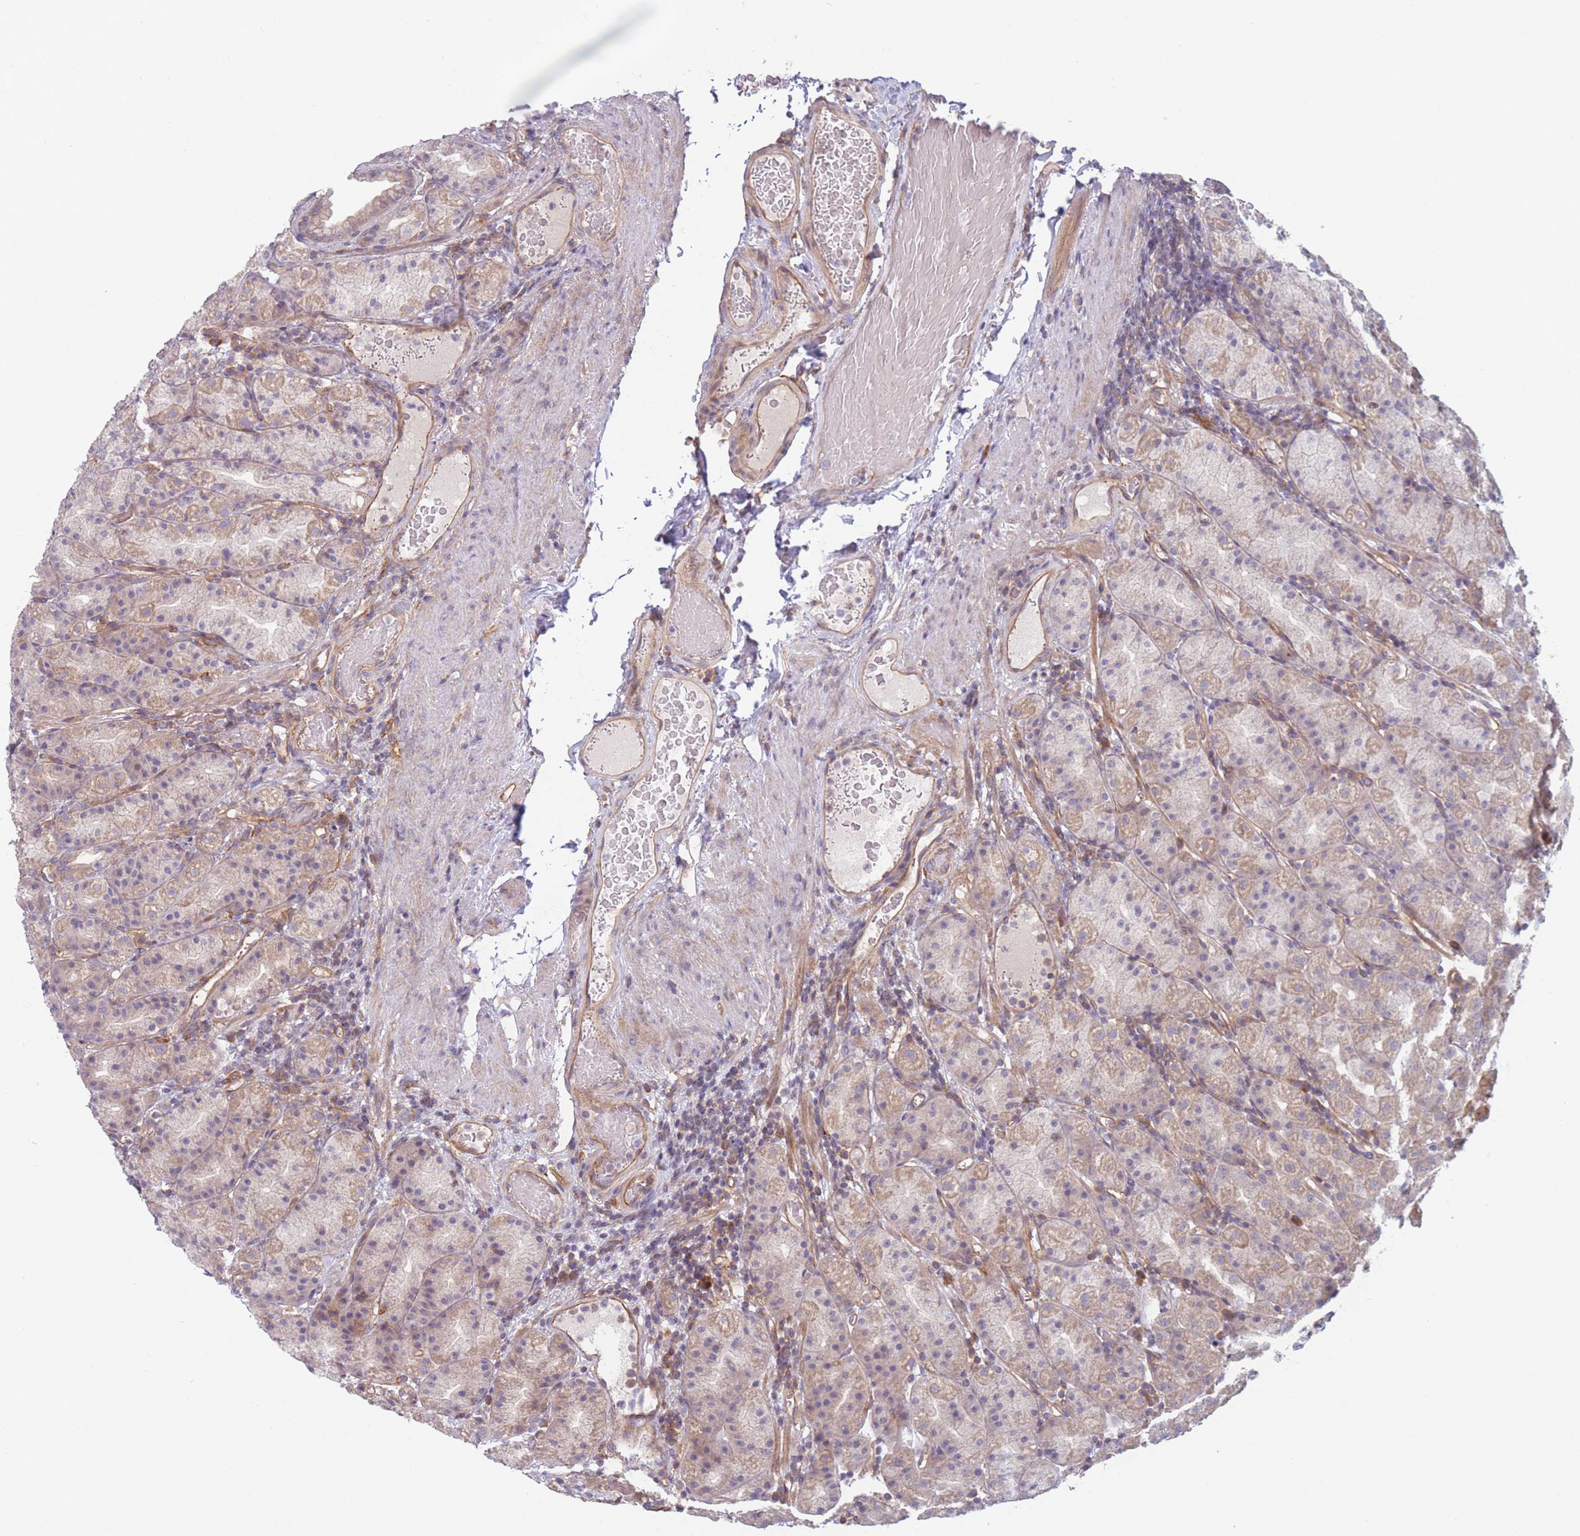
{"staining": {"intensity": "moderate", "quantity": ">75%", "location": "cytoplasmic/membranous"}, "tissue": "stomach", "cell_type": "Glandular cells", "image_type": "normal", "snomed": [{"axis": "morphology", "description": "Normal tissue, NOS"}, {"axis": "topography", "description": "Stomach, upper"}, {"axis": "topography", "description": "Stomach"}], "caption": "Immunohistochemical staining of normal human stomach shows medium levels of moderate cytoplasmic/membranous staining in about >75% of glandular cells.", "gene": "WDR93", "patient": {"sex": "male", "age": 68}}